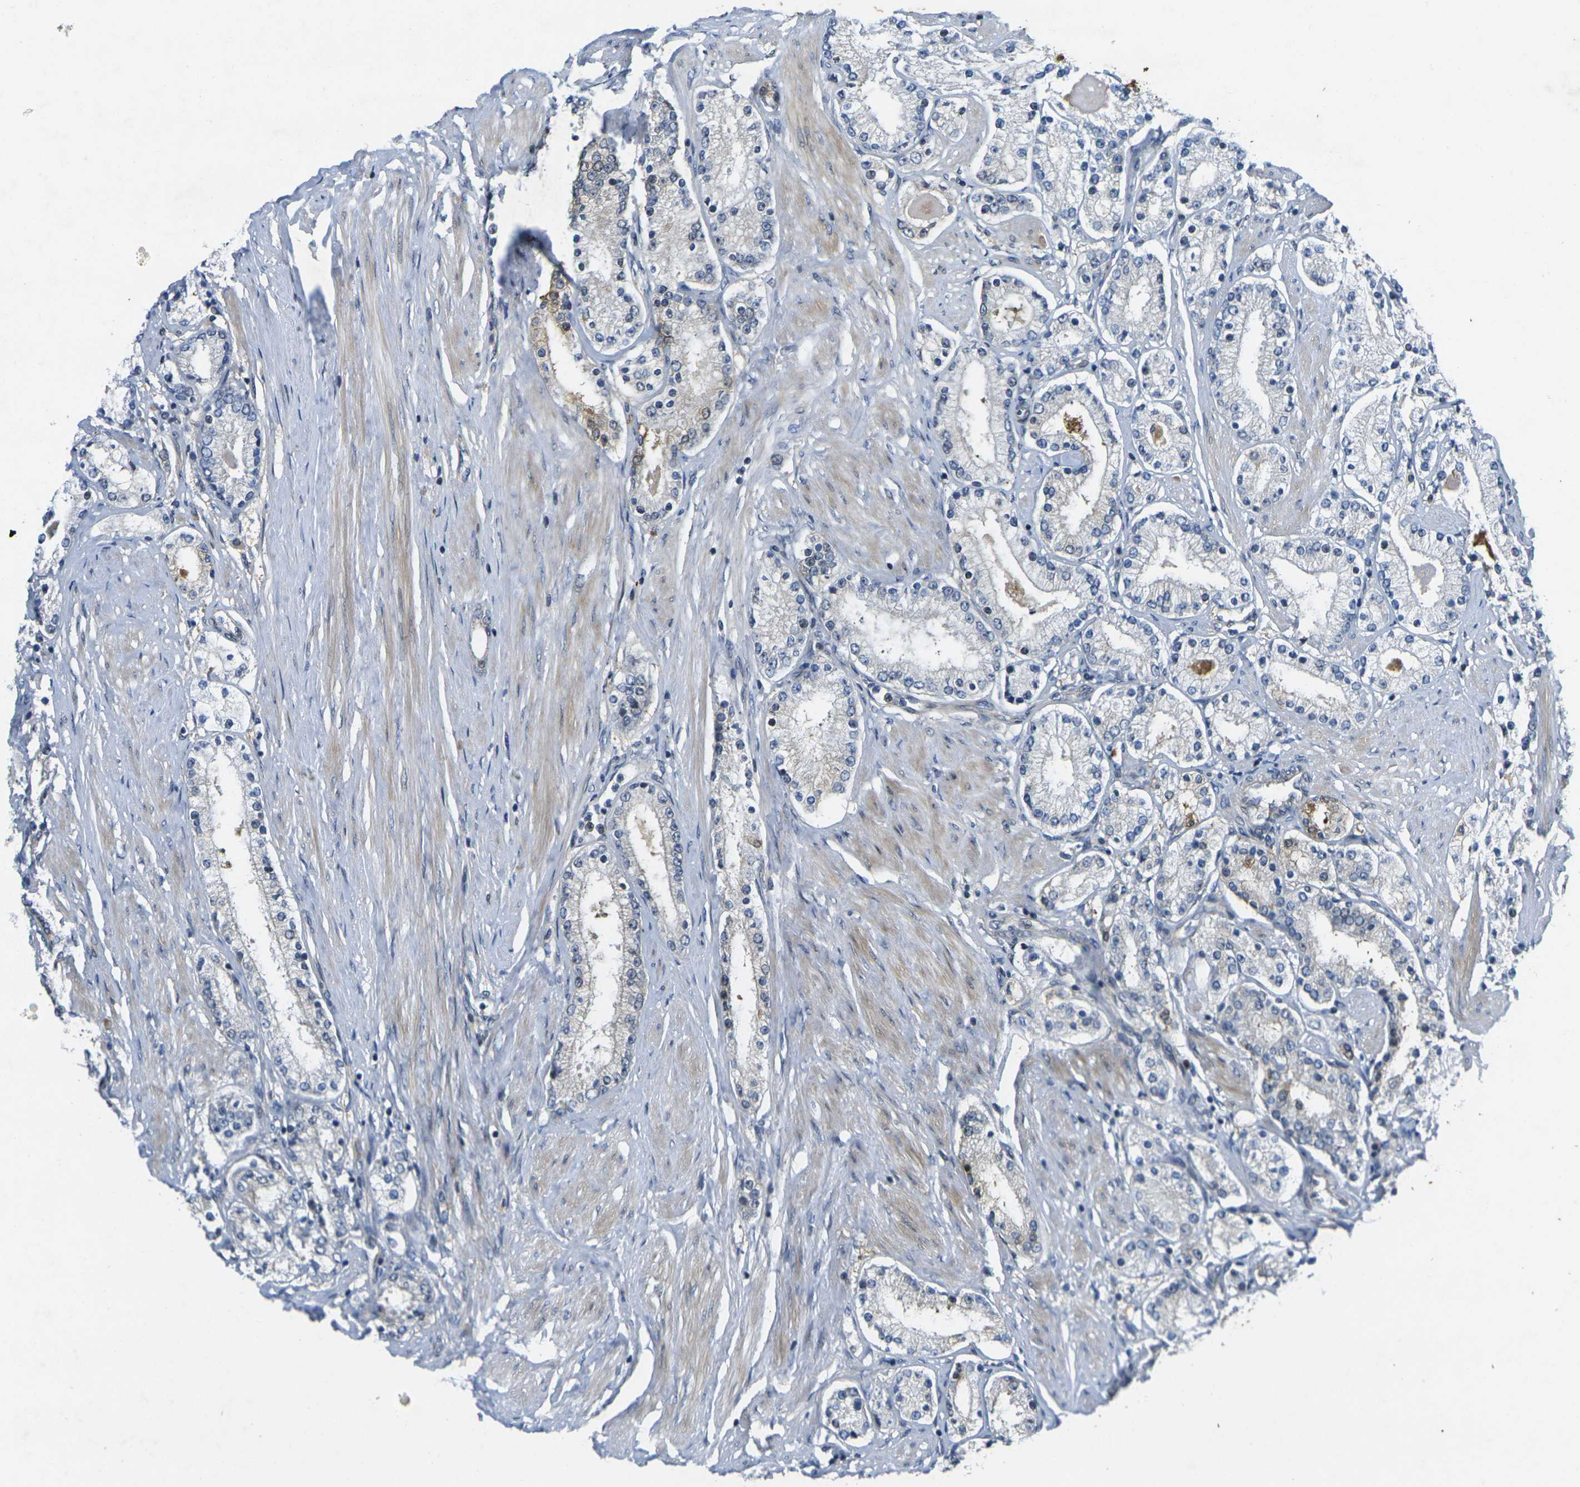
{"staining": {"intensity": "weak", "quantity": "<25%", "location": "cytoplasmic/membranous"}, "tissue": "prostate cancer", "cell_type": "Tumor cells", "image_type": "cancer", "snomed": [{"axis": "morphology", "description": "Adenocarcinoma, Low grade"}, {"axis": "topography", "description": "Prostate"}], "caption": "Immunohistochemical staining of prostate cancer (adenocarcinoma (low-grade)) demonstrates no significant staining in tumor cells. (DAB IHC visualized using brightfield microscopy, high magnification).", "gene": "ROBO2", "patient": {"sex": "male", "age": 63}}